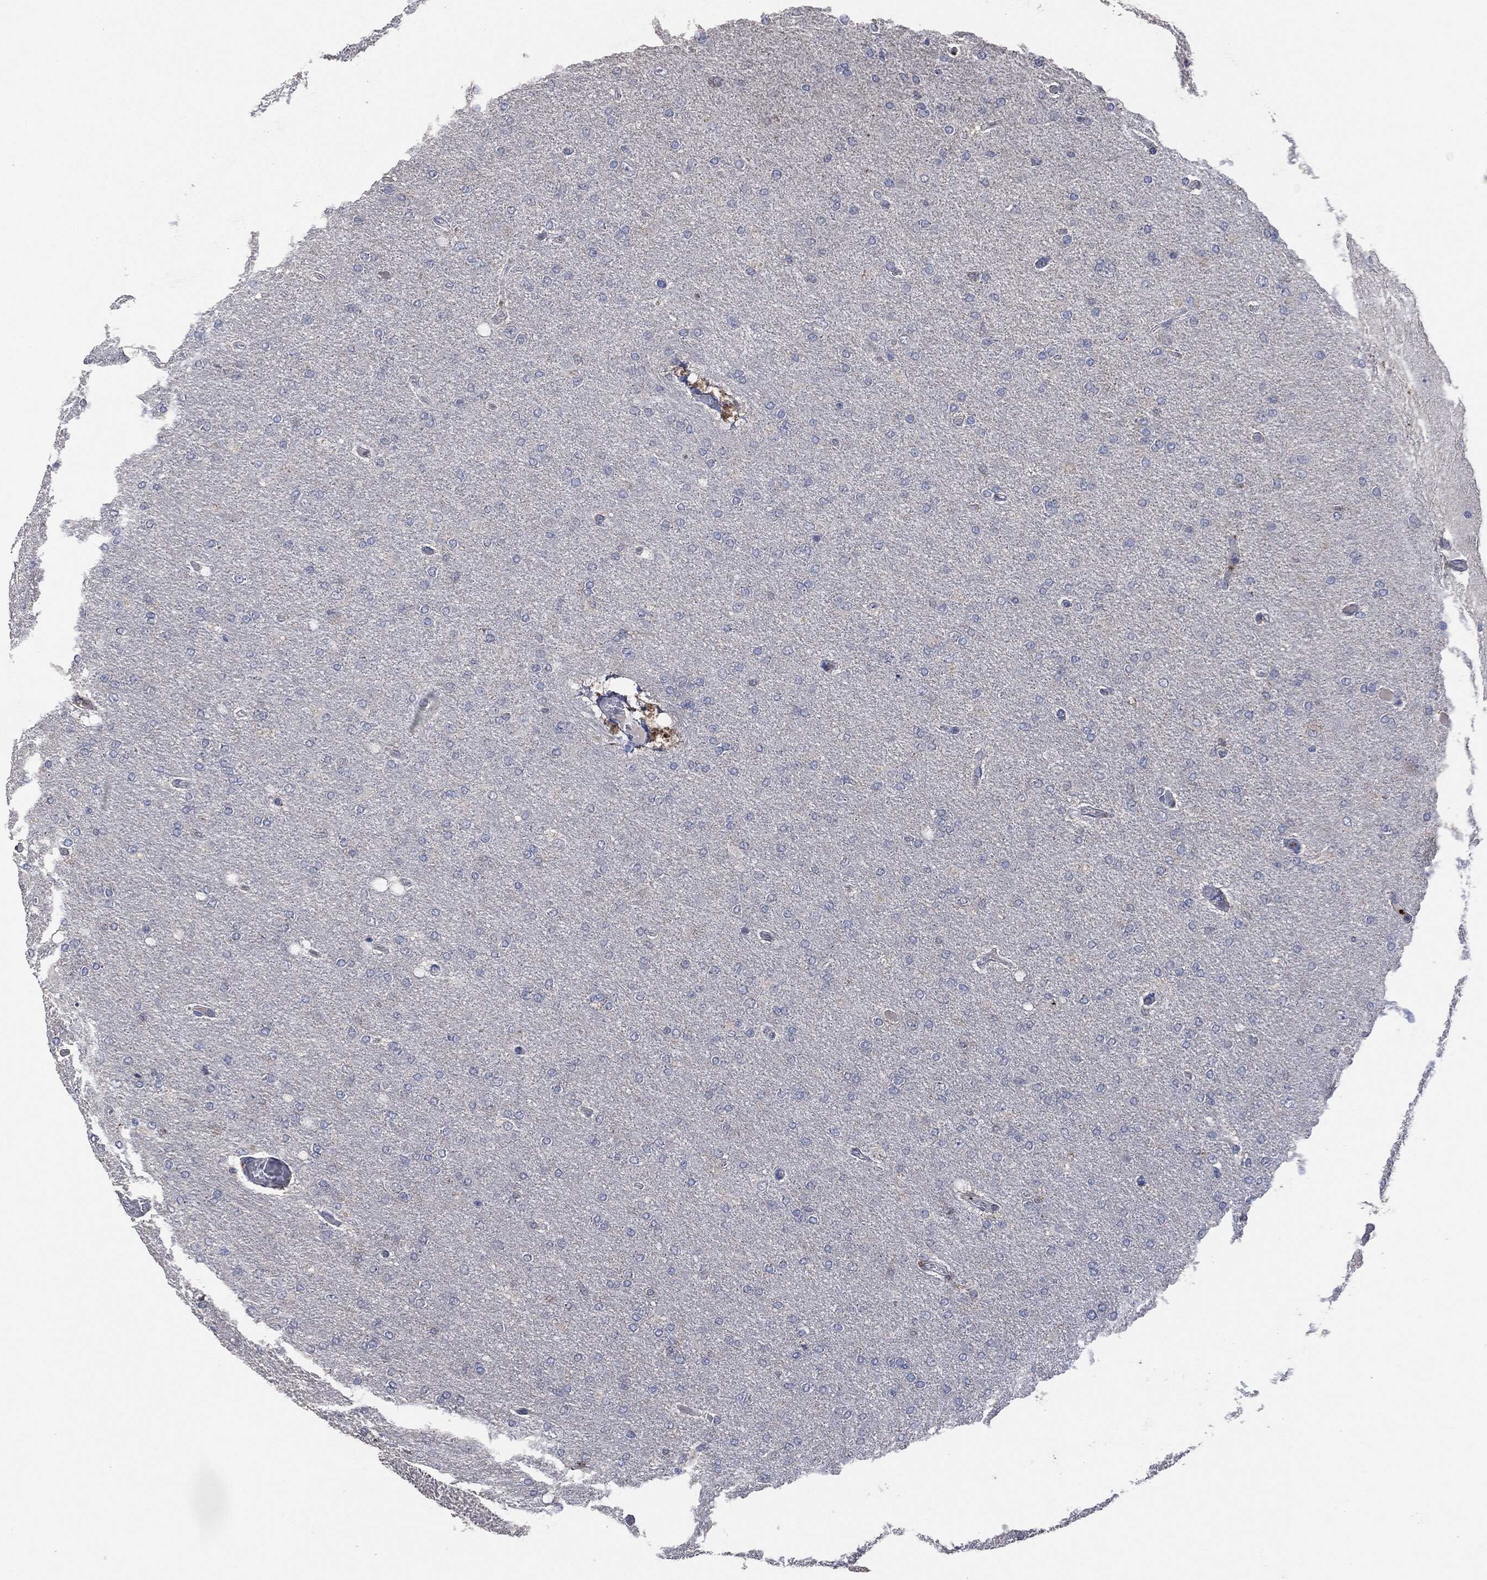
{"staining": {"intensity": "negative", "quantity": "none", "location": "none"}, "tissue": "glioma", "cell_type": "Tumor cells", "image_type": "cancer", "snomed": [{"axis": "morphology", "description": "Glioma, malignant, High grade"}, {"axis": "topography", "description": "Cerebral cortex"}], "caption": "This is an immunohistochemistry micrograph of malignant high-grade glioma. There is no expression in tumor cells.", "gene": "CD33", "patient": {"sex": "male", "age": 70}}